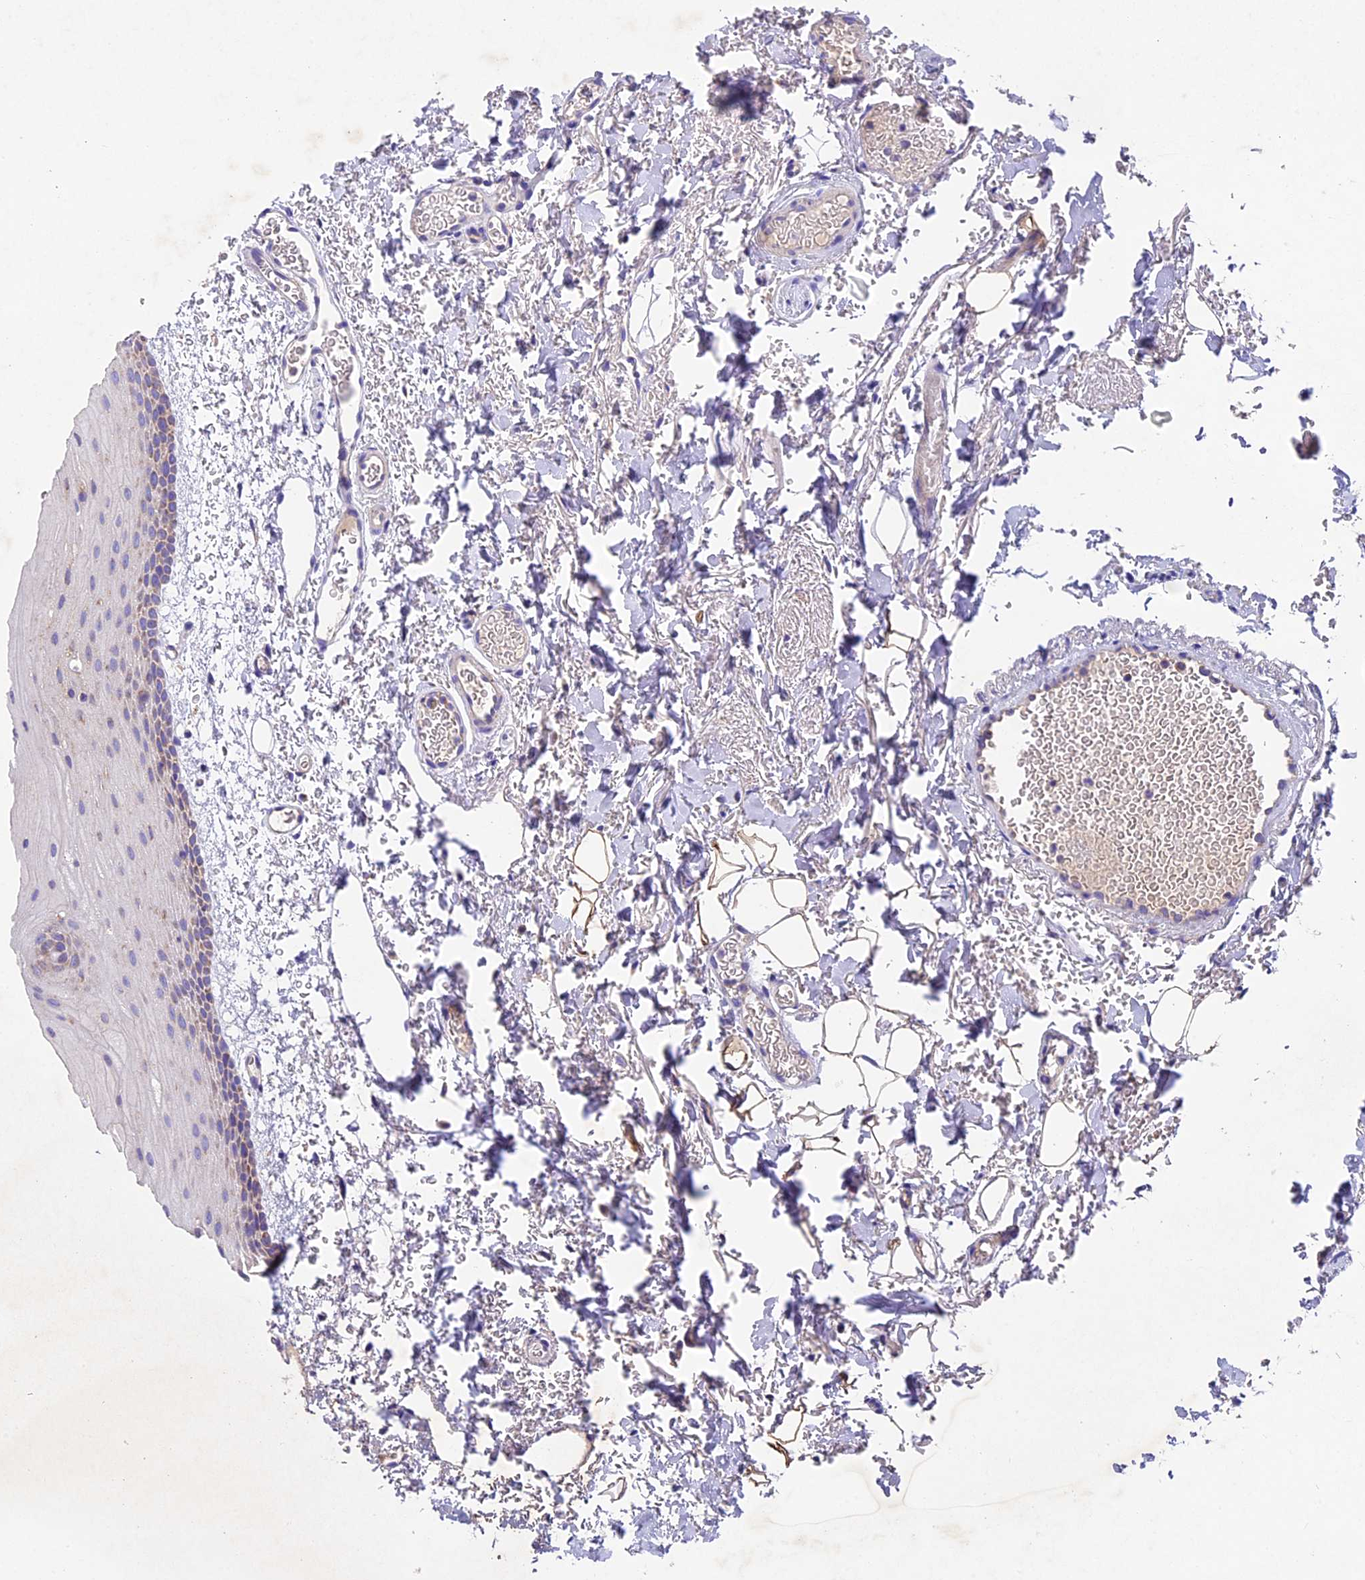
{"staining": {"intensity": "moderate", "quantity": "25%-75%", "location": "cytoplasmic/membranous"}, "tissue": "oral mucosa", "cell_type": "Squamous epithelial cells", "image_type": "normal", "snomed": [{"axis": "morphology", "description": "Normal tissue, NOS"}, {"axis": "topography", "description": "Oral tissue"}], "caption": "Squamous epithelial cells show medium levels of moderate cytoplasmic/membranous positivity in approximately 25%-75% of cells in unremarkable oral mucosa. The protein of interest is shown in brown color, while the nuclei are stained blue.", "gene": "PMPCB", "patient": {"sex": "female", "age": 70}}